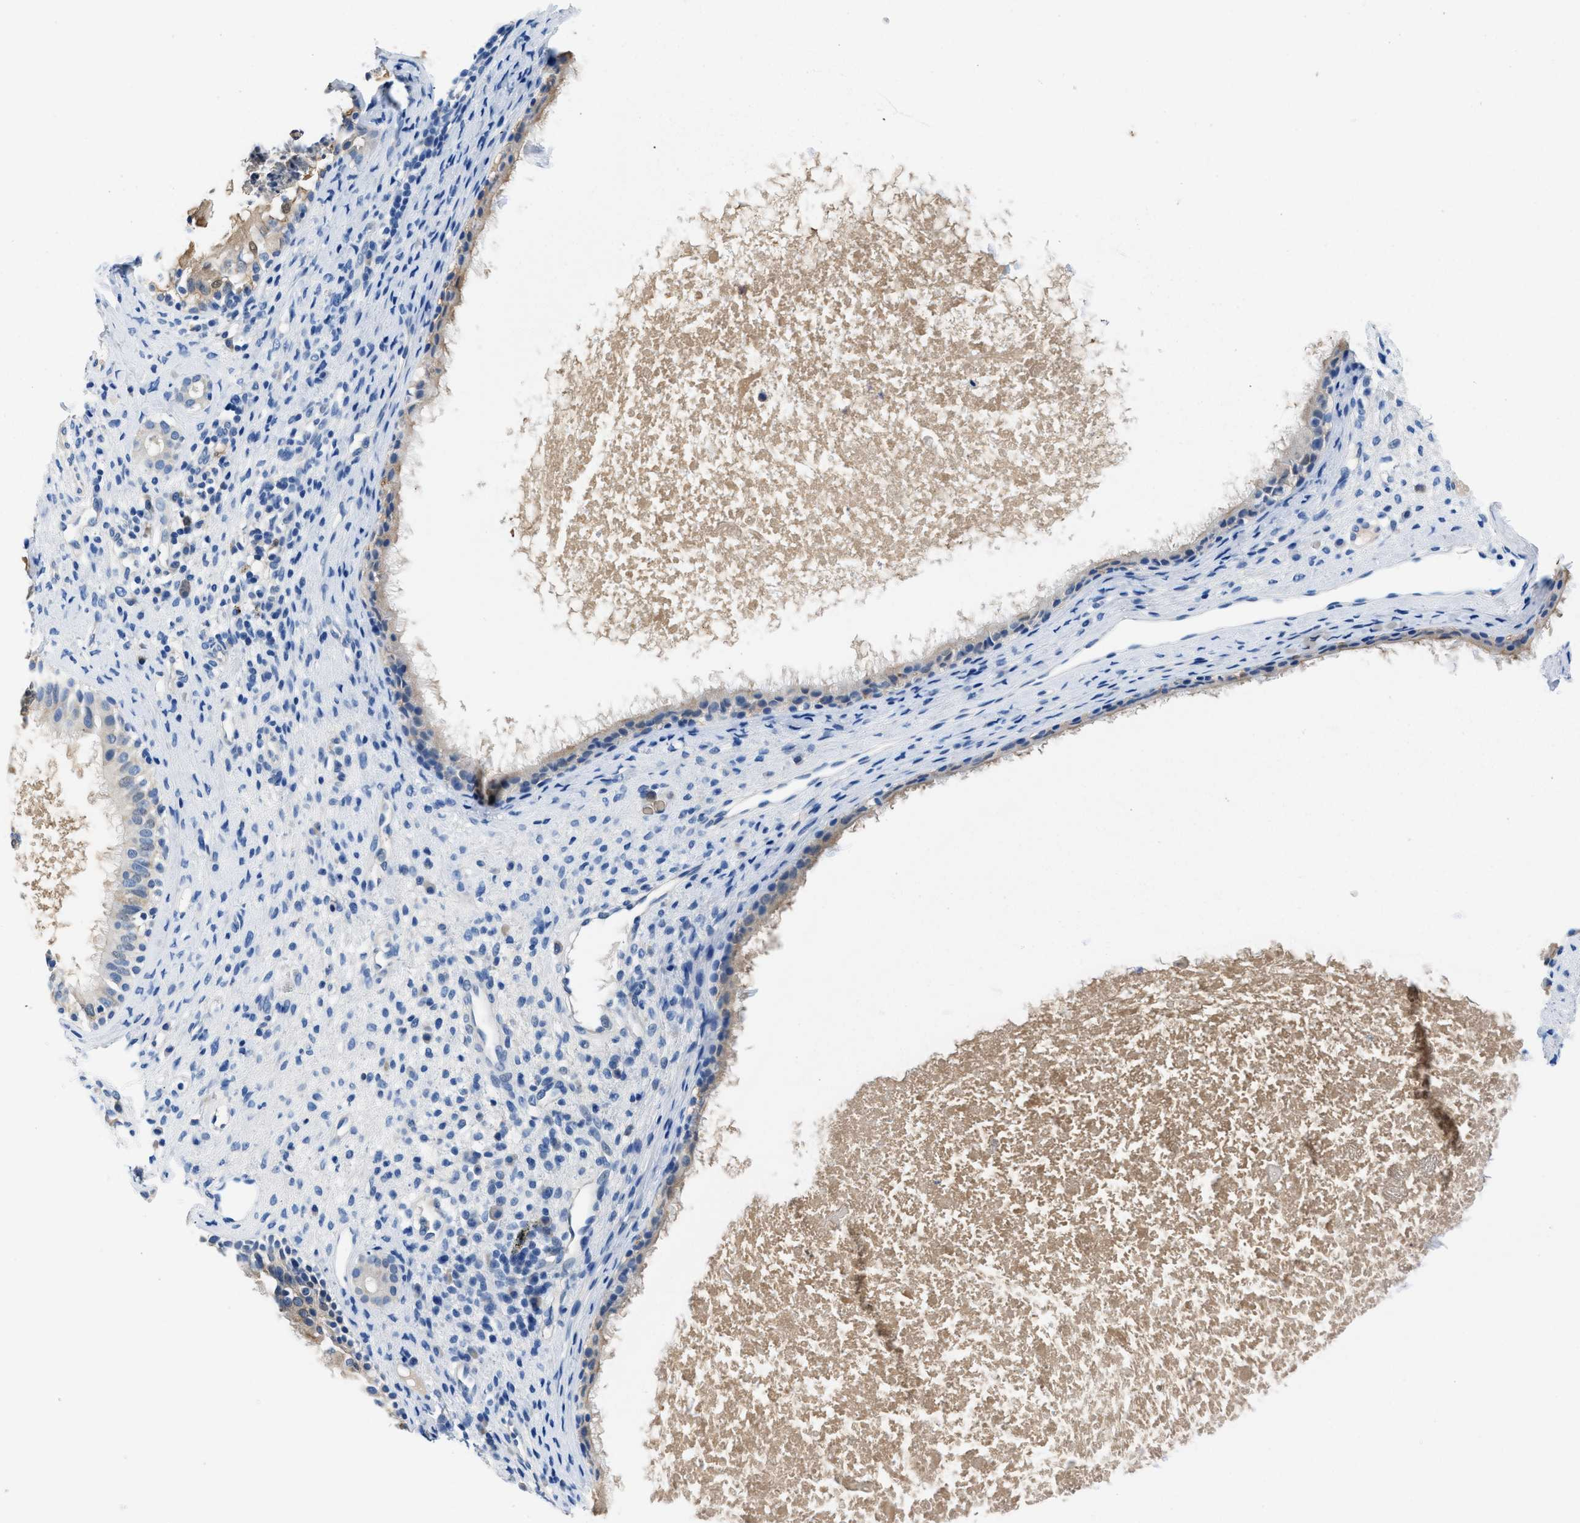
{"staining": {"intensity": "negative", "quantity": "none", "location": "none"}, "tissue": "nasopharynx", "cell_type": "Respiratory epithelial cells", "image_type": "normal", "snomed": [{"axis": "morphology", "description": "Normal tissue, NOS"}, {"axis": "topography", "description": "Nasopharynx"}], "caption": "IHC photomicrograph of unremarkable nasopharynx: nasopharynx stained with DAB displays no significant protein staining in respiratory epithelial cells.", "gene": "FADS6", "patient": {"sex": "male", "age": 22}}